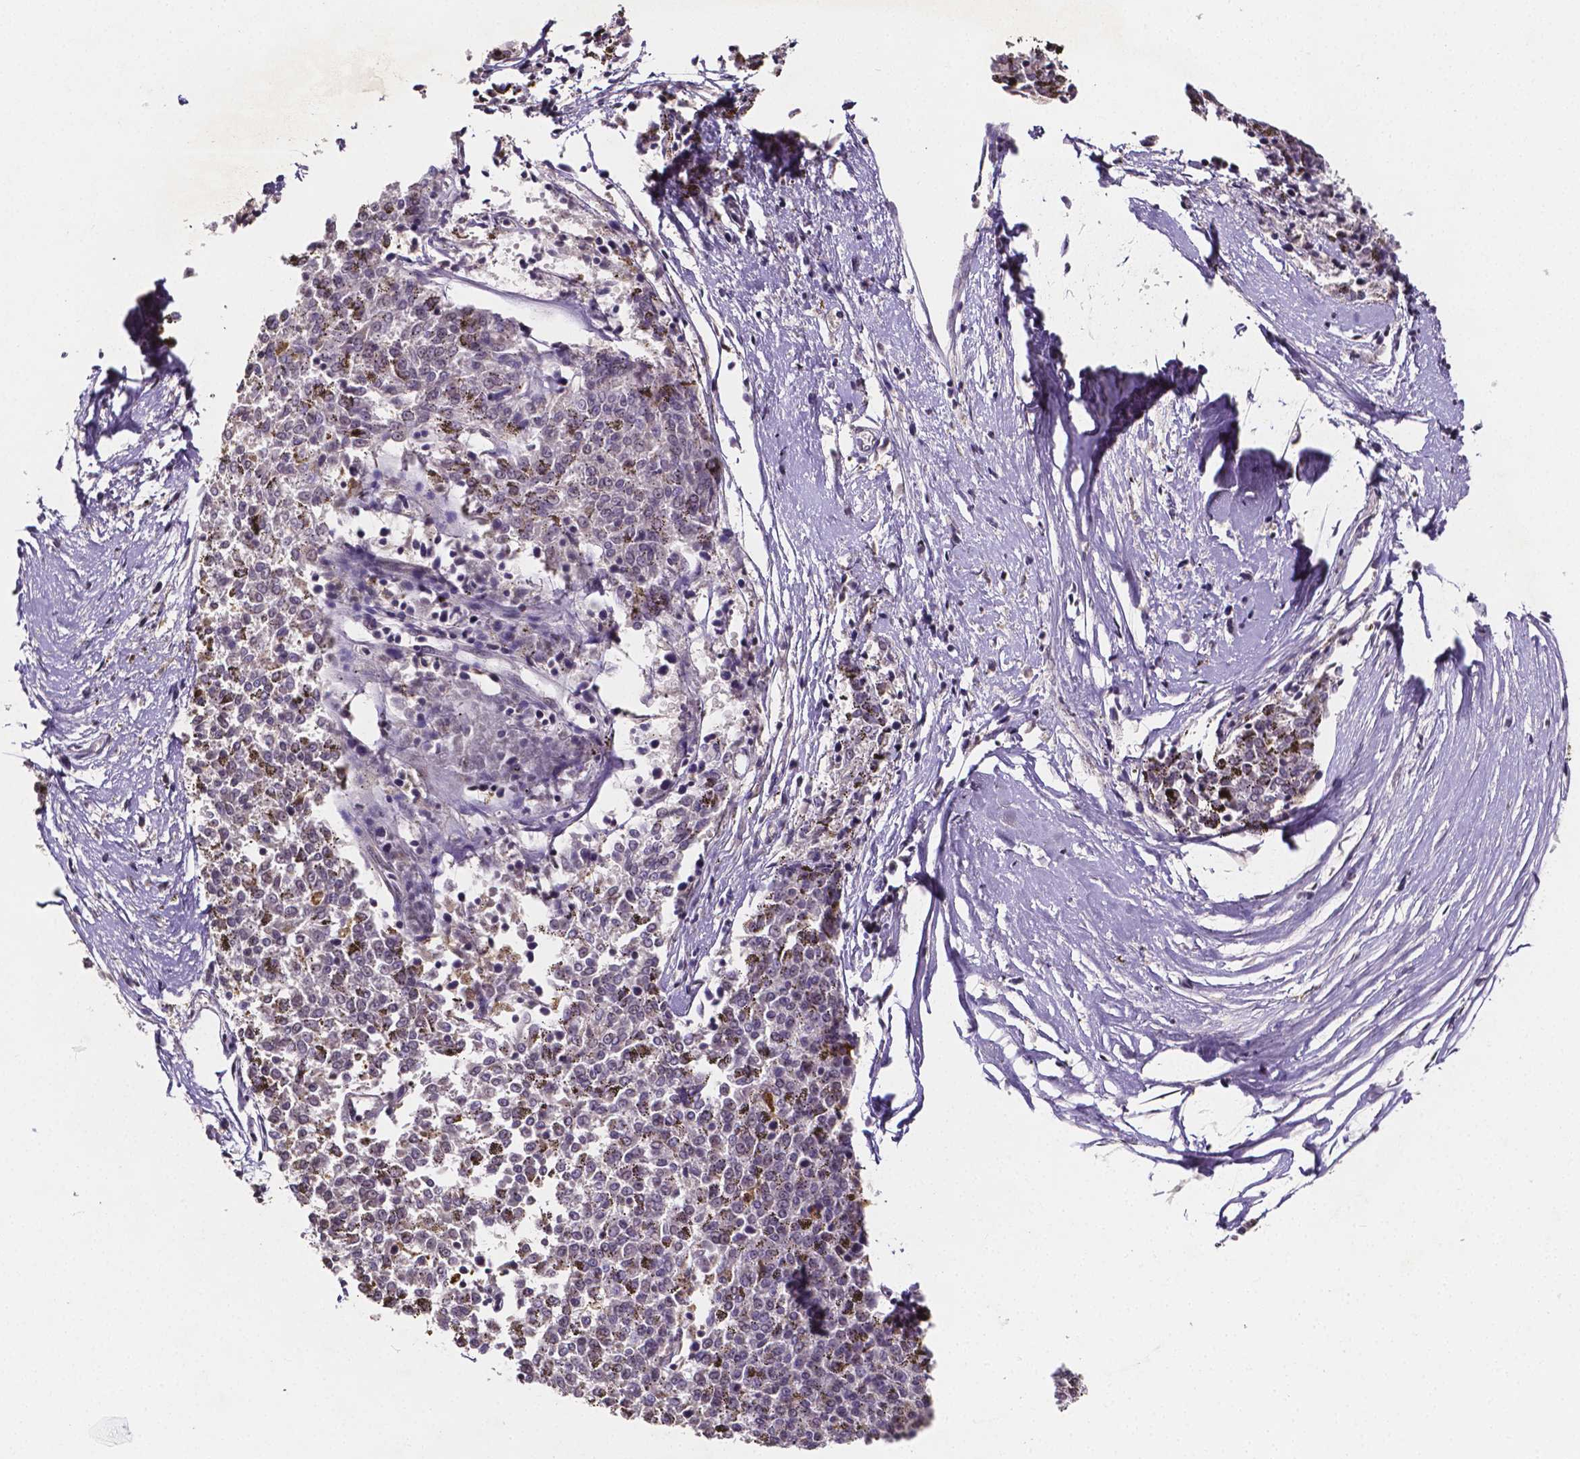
{"staining": {"intensity": "negative", "quantity": "none", "location": "none"}, "tissue": "melanoma", "cell_type": "Tumor cells", "image_type": "cancer", "snomed": [{"axis": "morphology", "description": "Malignant melanoma, NOS"}, {"axis": "topography", "description": "Skin"}], "caption": "Malignant melanoma was stained to show a protein in brown. There is no significant staining in tumor cells. The staining is performed using DAB (3,3'-diaminobenzidine) brown chromogen with nuclei counter-stained in using hematoxylin.", "gene": "NRGN", "patient": {"sex": "female", "age": 72}}